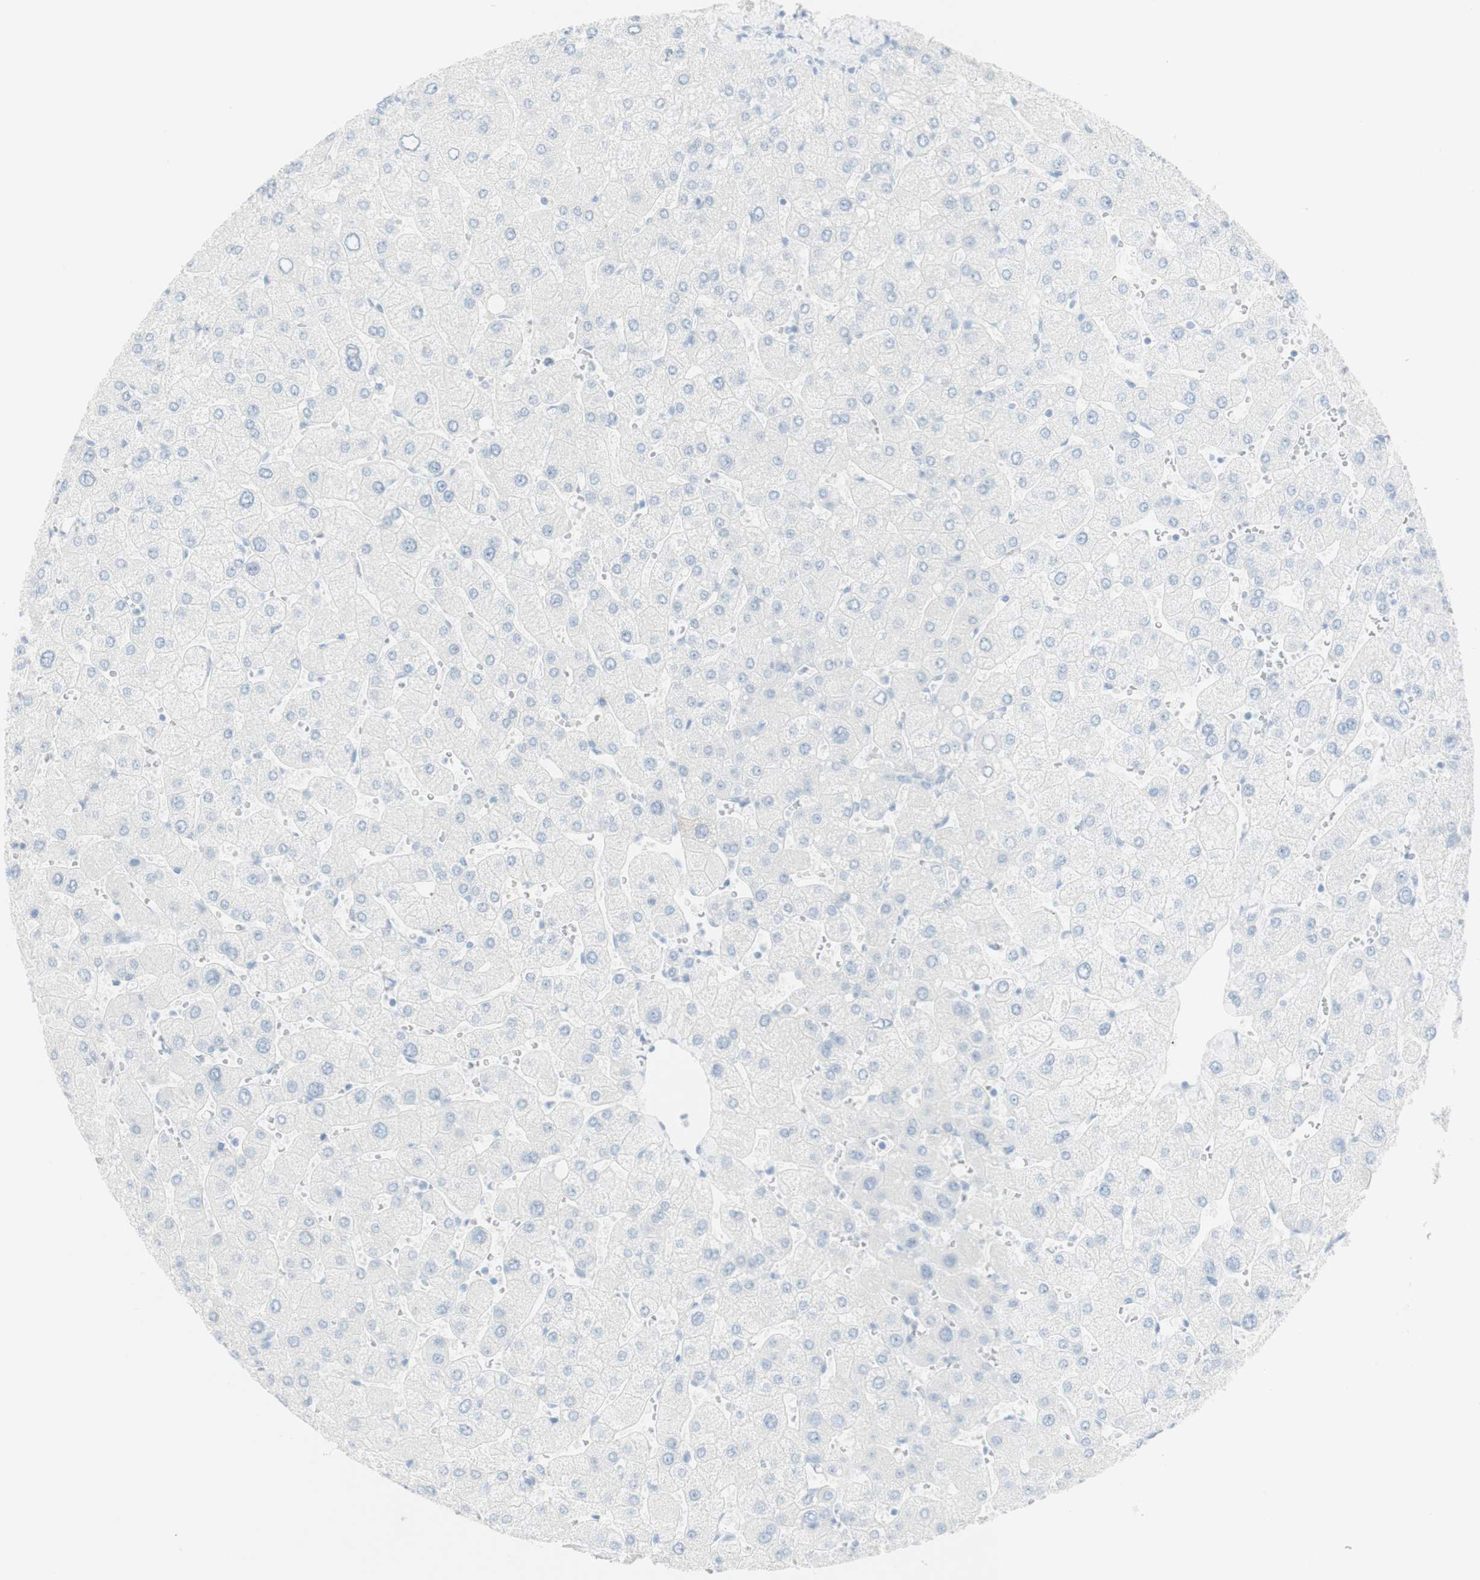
{"staining": {"intensity": "negative", "quantity": "none", "location": "none"}, "tissue": "liver", "cell_type": "Cholangiocytes", "image_type": "normal", "snomed": [{"axis": "morphology", "description": "Normal tissue, NOS"}, {"axis": "topography", "description": "Liver"}], "caption": "A photomicrograph of human liver is negative for staining in cholangiocytes. (DAB immunohistochemistry visualized using brightfield microscopy, high magnification).", "gene": "NAPSA", "patient": {"sex": "male", "age": 55}}